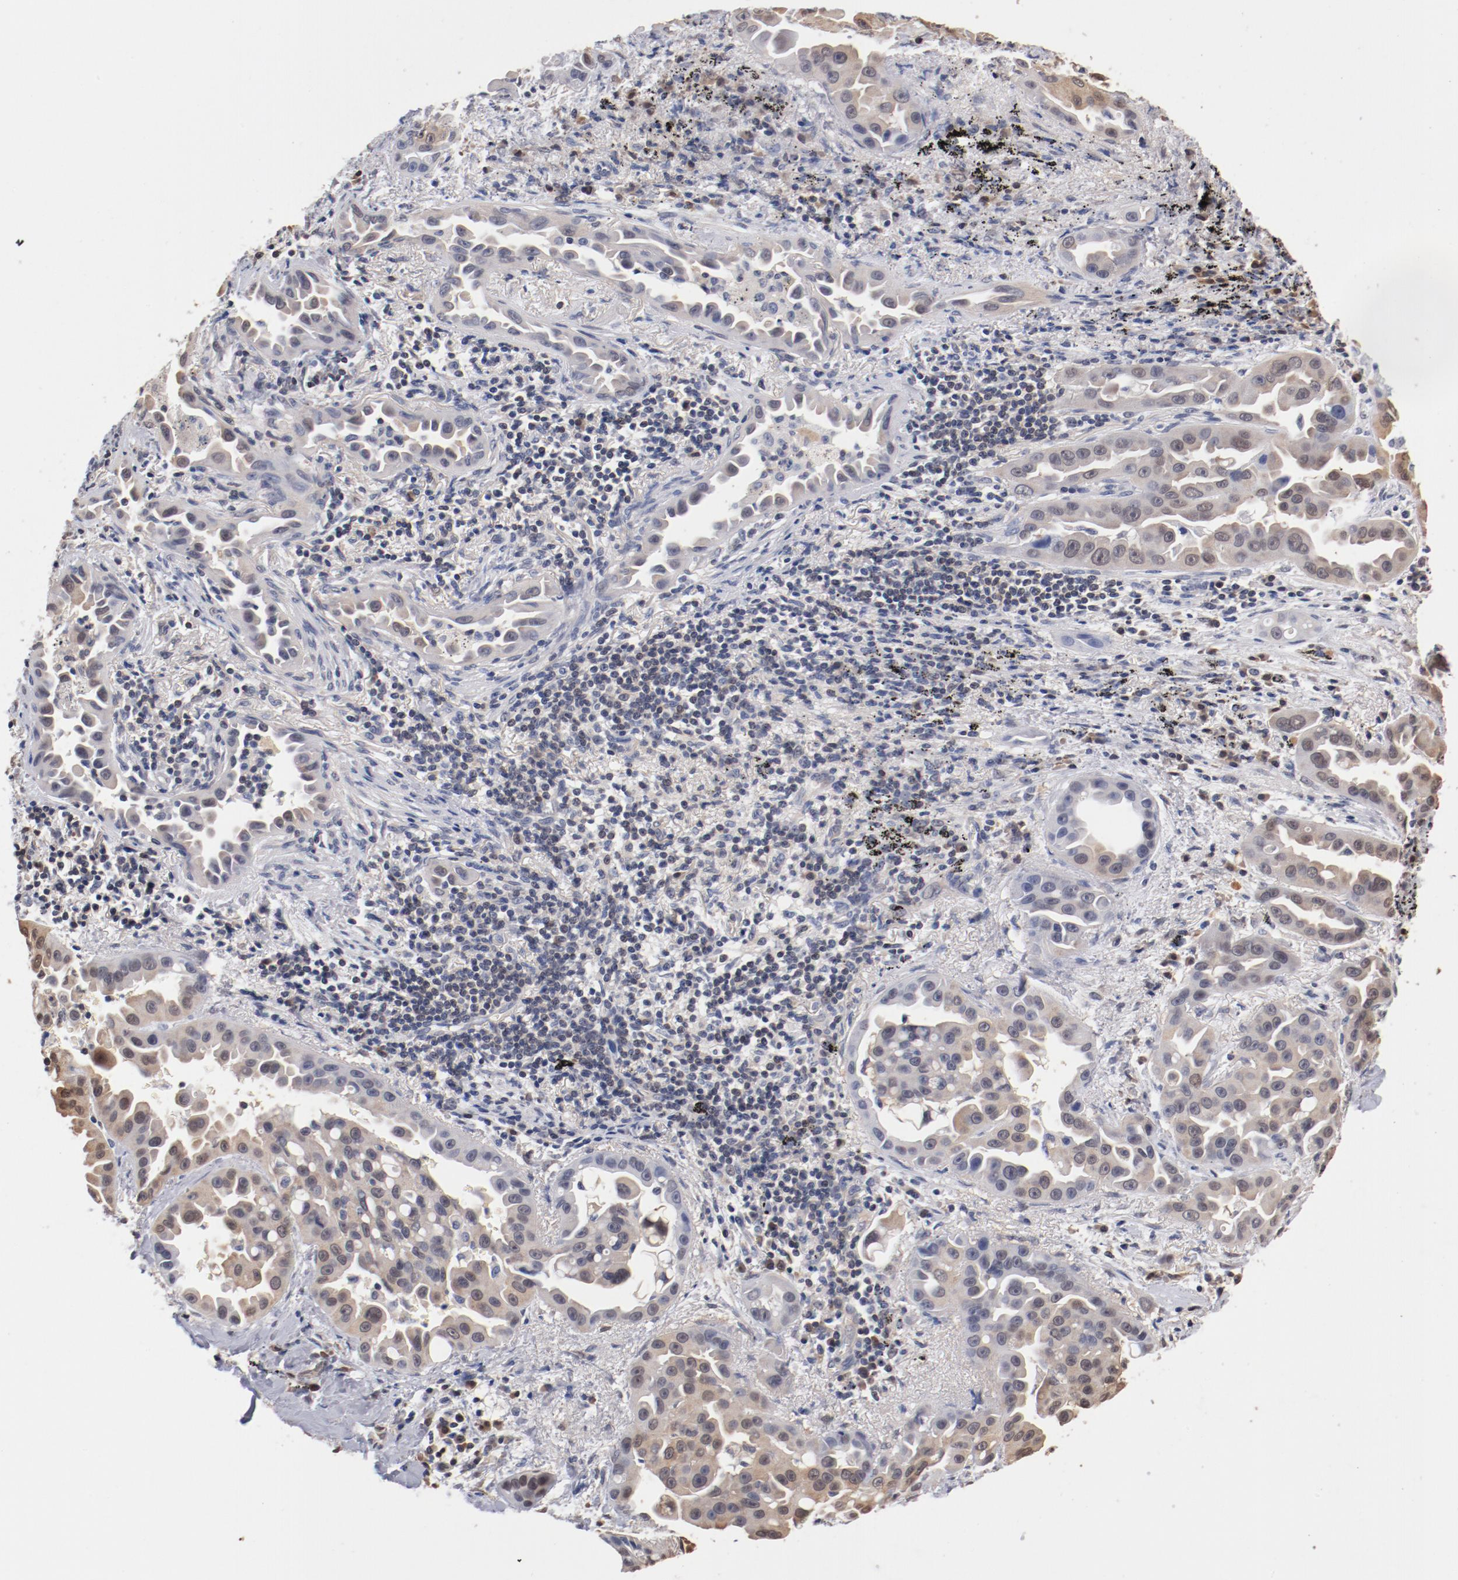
{"staining": {"intensity": "moderate", "quantity": "25%-75%", "location": "cytoplasmic/membranous"}, "tissue": "lung cancer", "cell_type": "Tumor cells", "image_type": "cancer", "snomed": [{"axis": "morphology", "description": "Normal tissue, NOS"}, {"axis": "morphology", "description": "Adenocarcinoma, NOS"}, {"axis": "topography", "description": "Bronchus"}], "caption": "A brown stain shows moderate cytoplasmic/membranous staining of a protein in lung cancer tumor cells. (IHC, brightfield microscopy, high magnification).", "gene": "MIF", "patient": {"sex": "male", "age": 68}}